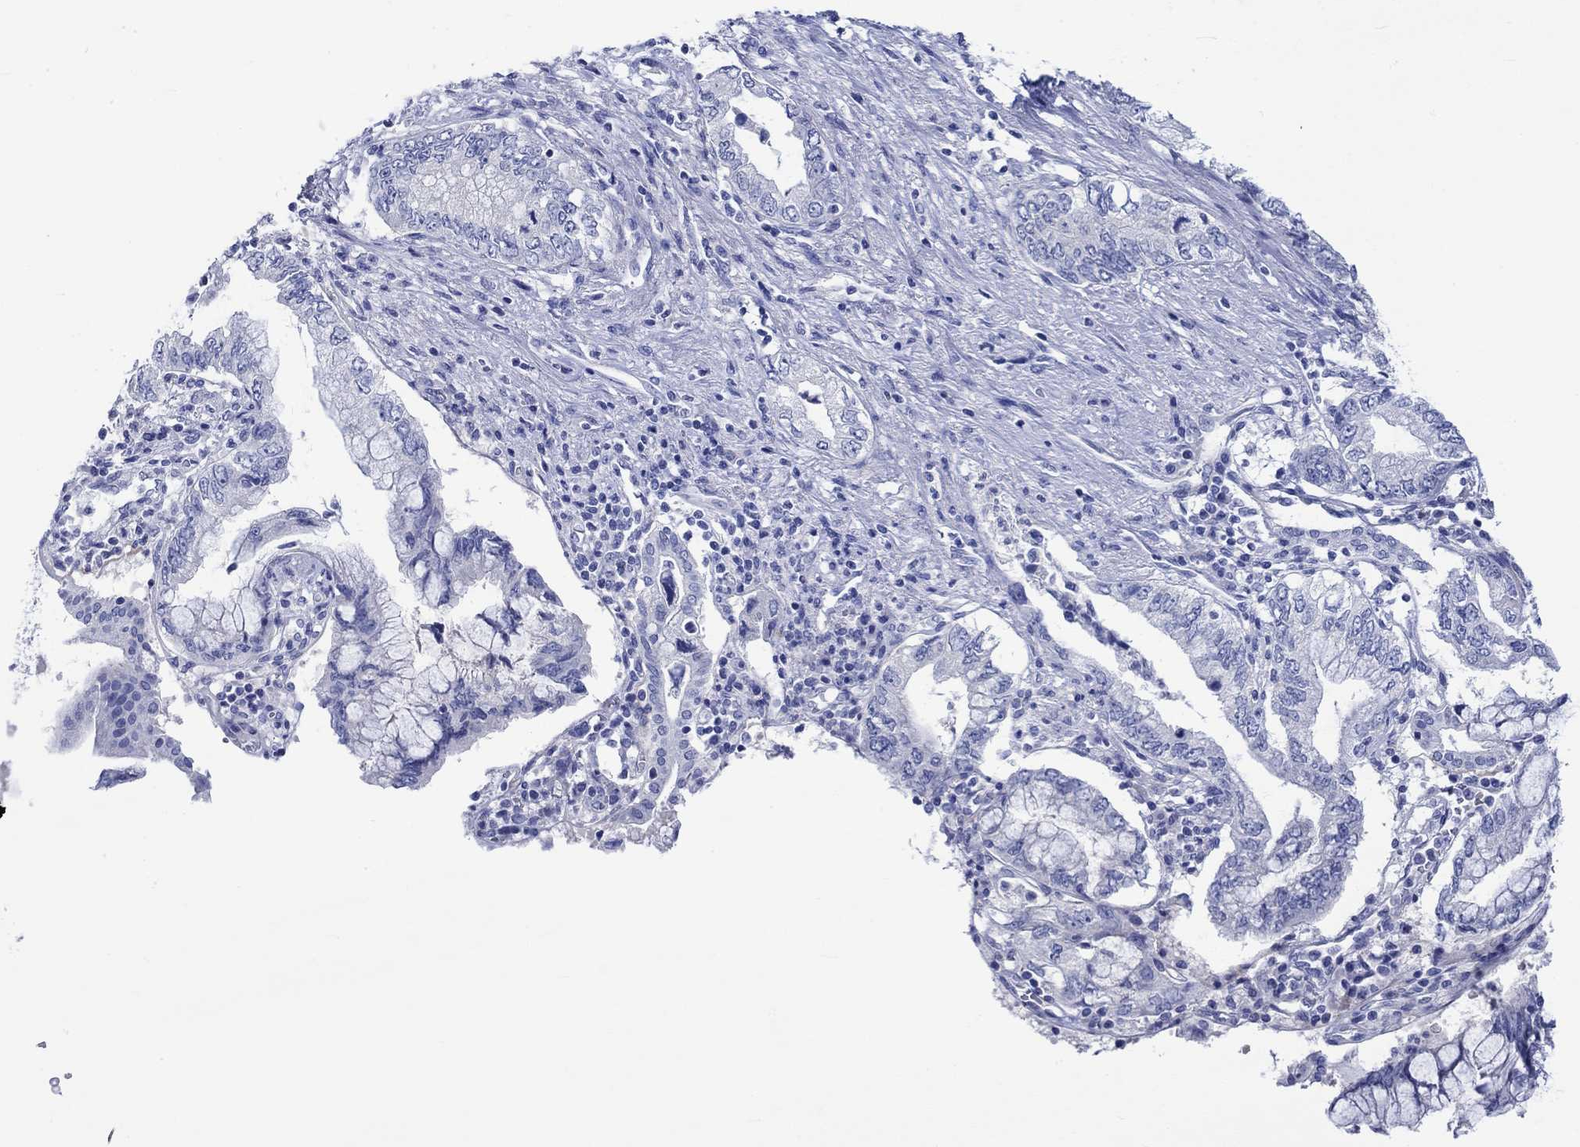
{"staining": {"intensity": "negative", "quantity": "none", "location": "none"}, "tissue": "pancreatic cancer", "cell_type": "Tumor cells", "image_type": "cancer", "snomed": [{"axis": "morphology", "description": "Adenocarcinoma, NOS"}, {"axis": "topography", "description": "Pancreas"}], "caption": "Immunohistochemistry (IHC) of human adenocarcinoma (pancreatic) exhibits no staining in tumor cells.", "gene": "NRIP3", "patient": {"sex": "female", "age": 73}}